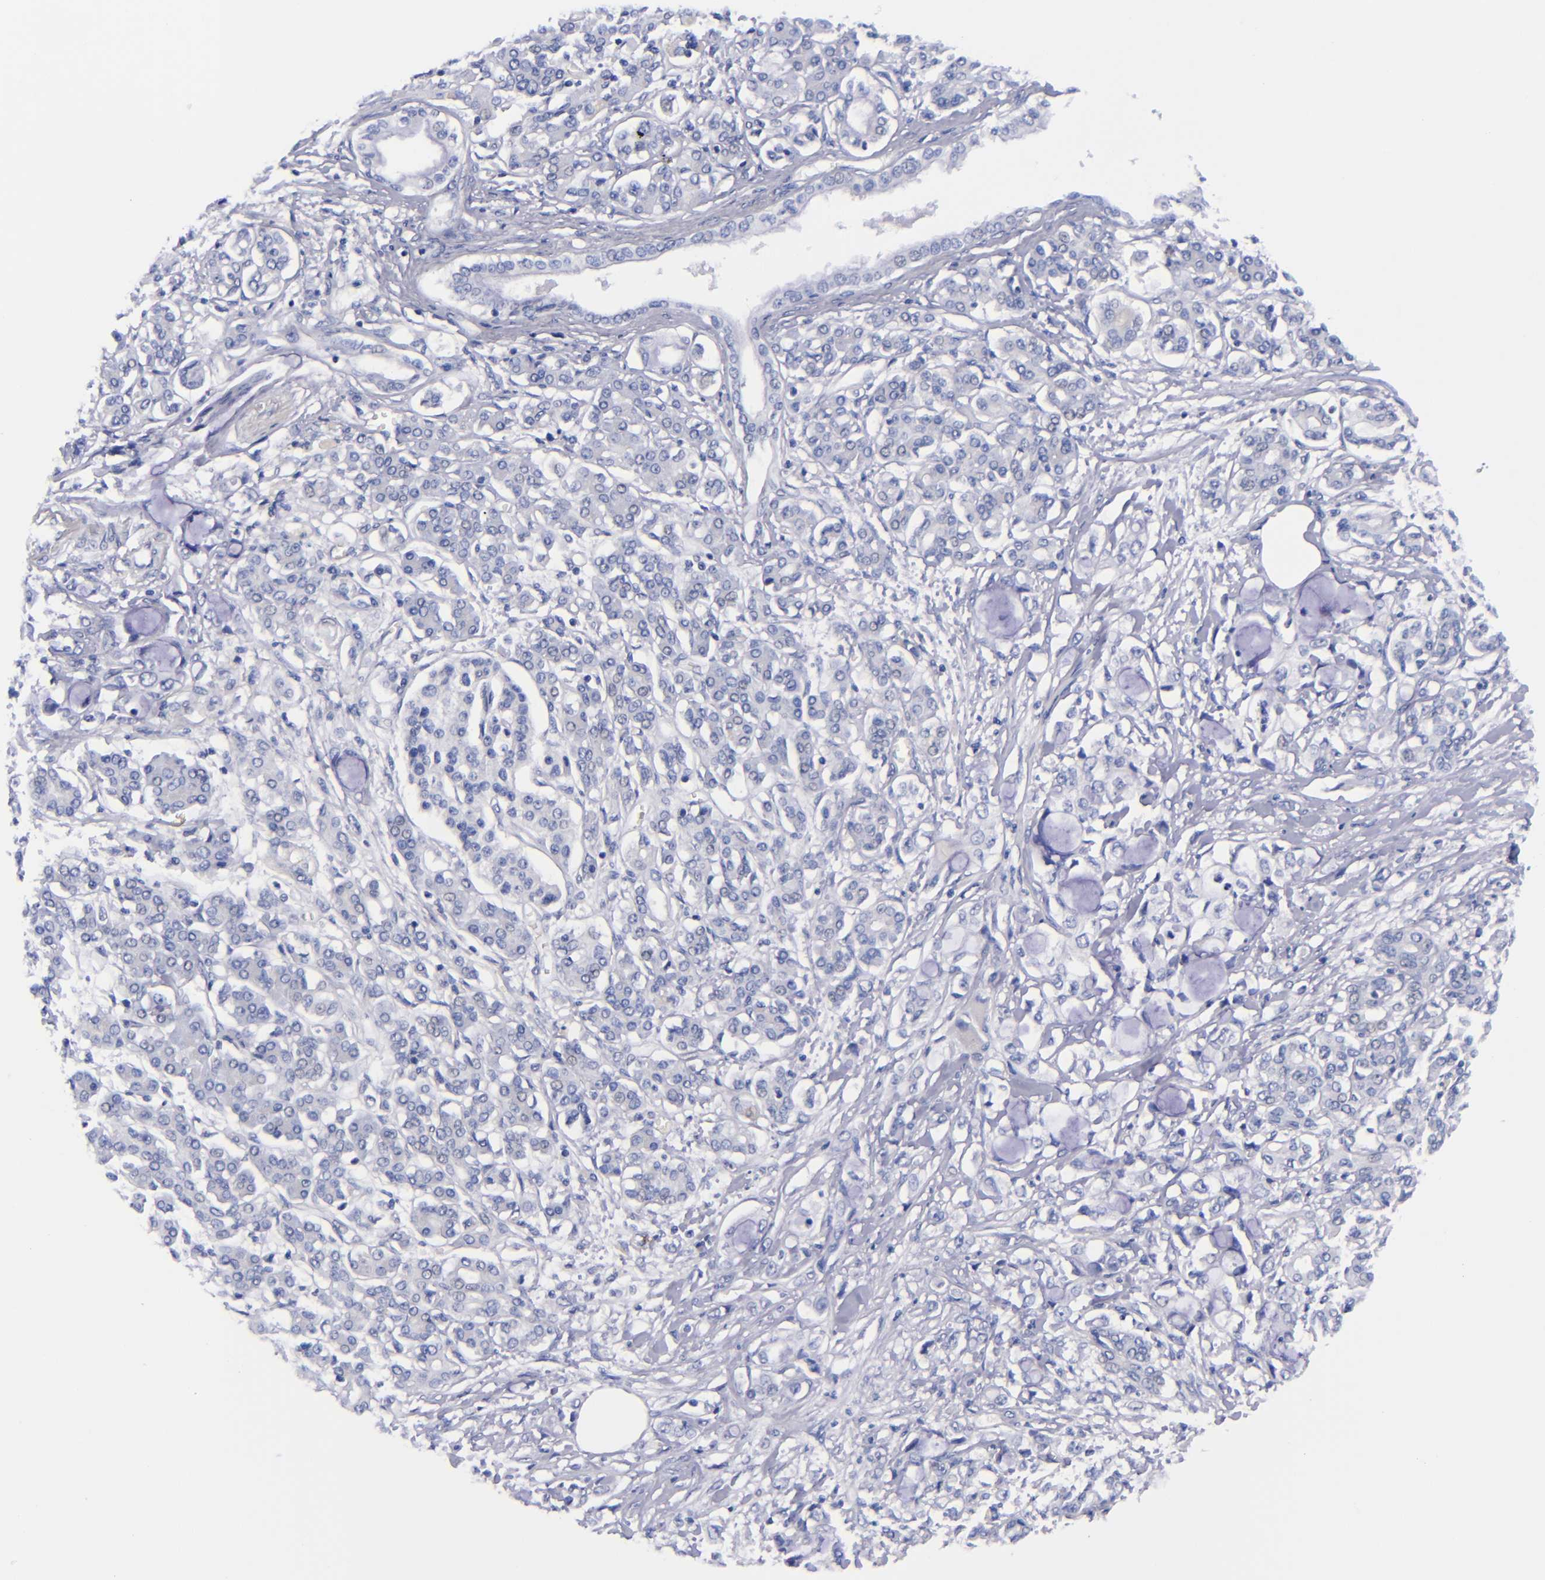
{"staining": {"intensity": "negative", "quantity": "none", "location": "none"}, "tissue": "pancreatic cancer", "cell_type": "Tumor cells", "image_type": "cancer", "snomed": [{"axis": "morphology", "description": "Adenocarcinoma, NOS"}, {"axis": "topography", "description": "Pancreas"}], "caption": "The photomicrograph exhibits no significant positivity in tumor cells of pancreatic cancer.", "gene": "MCM7", "patient": {"sex": "female", "age": 70}}